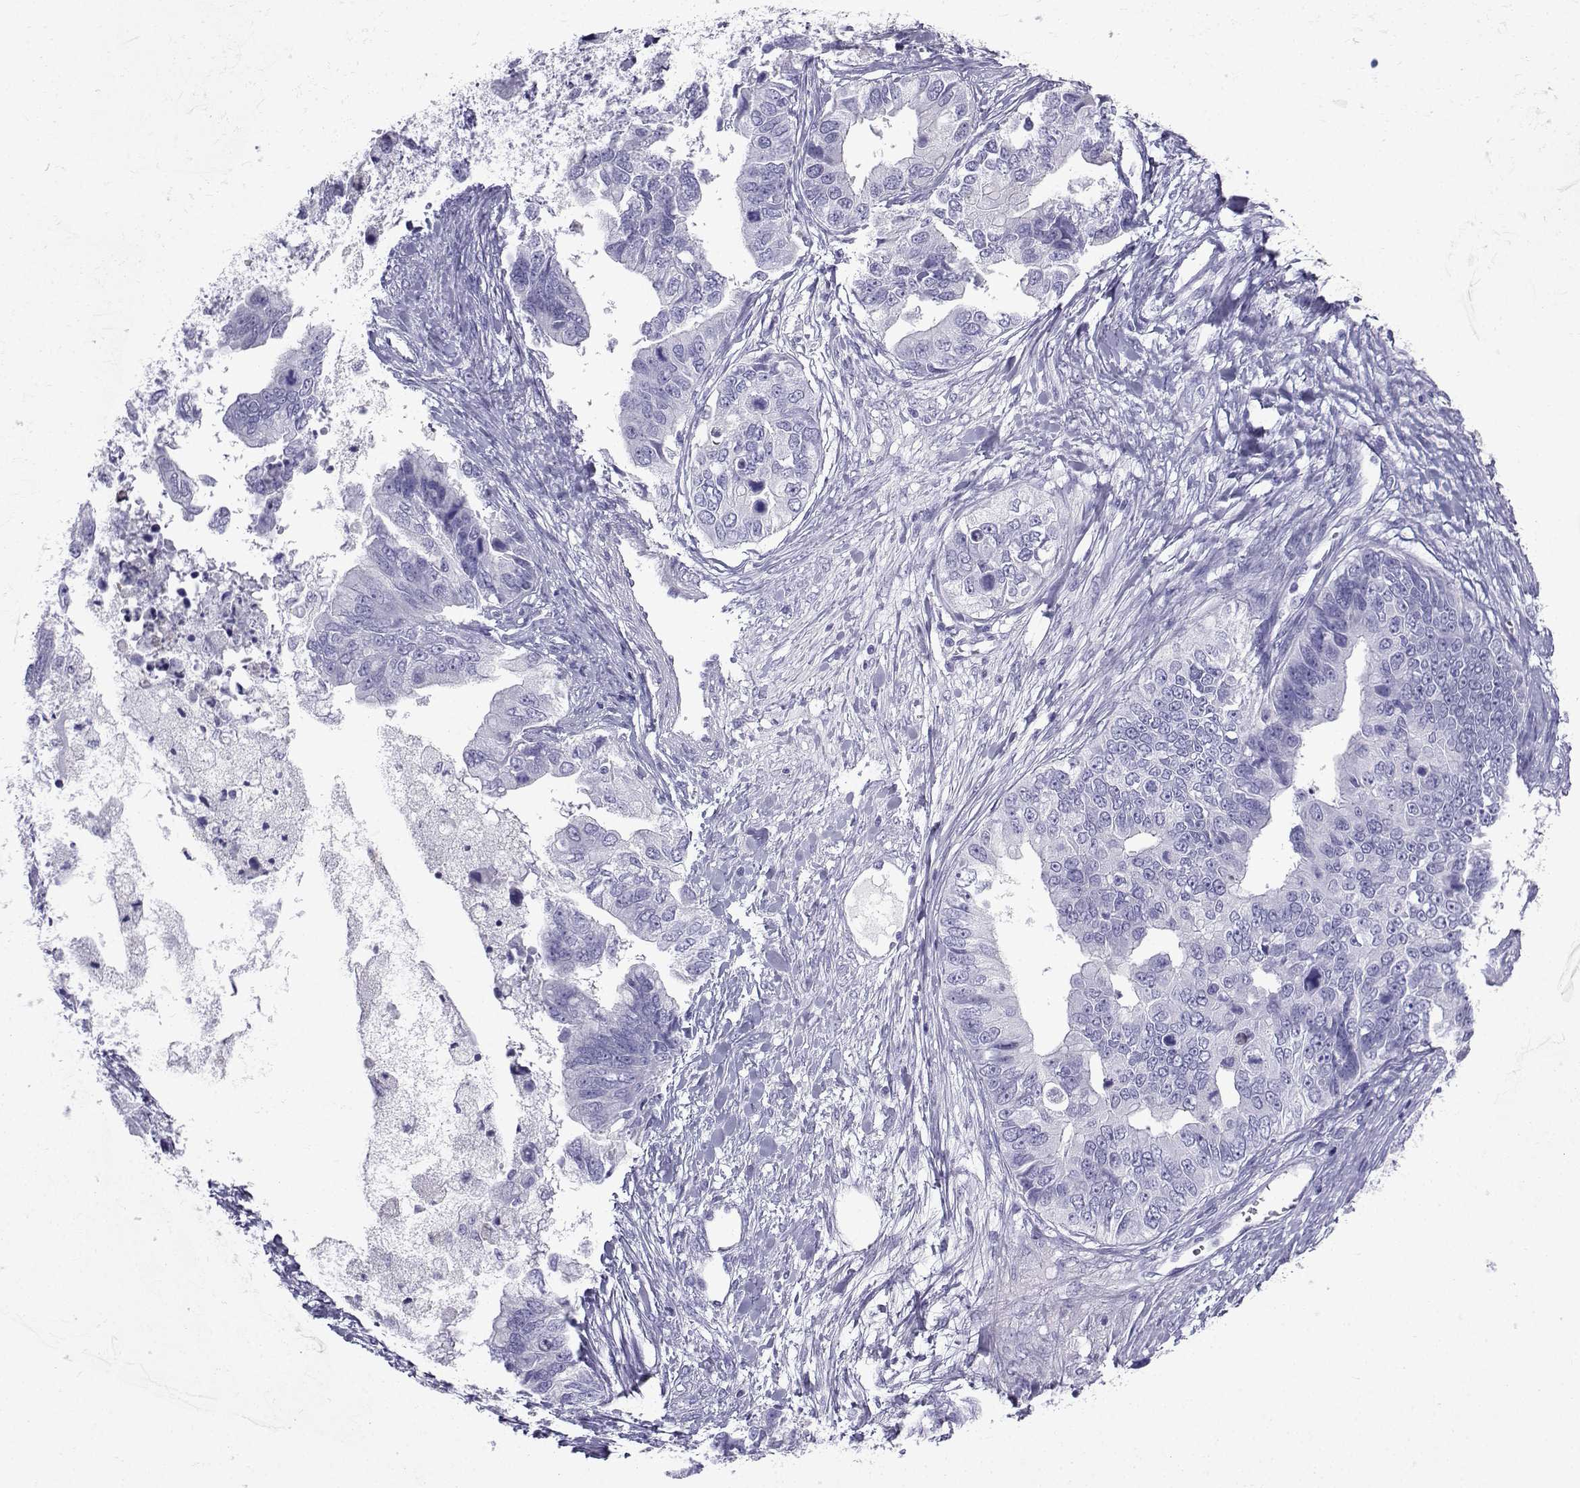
{"staining": {"intensity": "negative", "quantity": "none", "location": "none"}, "tissue": "ovarian cancer", "cell_type": "Tumor cells", "image_type": "cancer", "snomed": [{"axis": "morphology", "description": "Cystadenocarcinoma, mucinous, NOS"}, {"axis": "topography", "description": "Ovary"}], "caption": "A high-resolution image shows immunohistochemistry staining of ovarian cancer, which displays no significant expression in tumor cells.", "gene": "SLC18A2", "patient": {"sex": "female", "age": 76}}